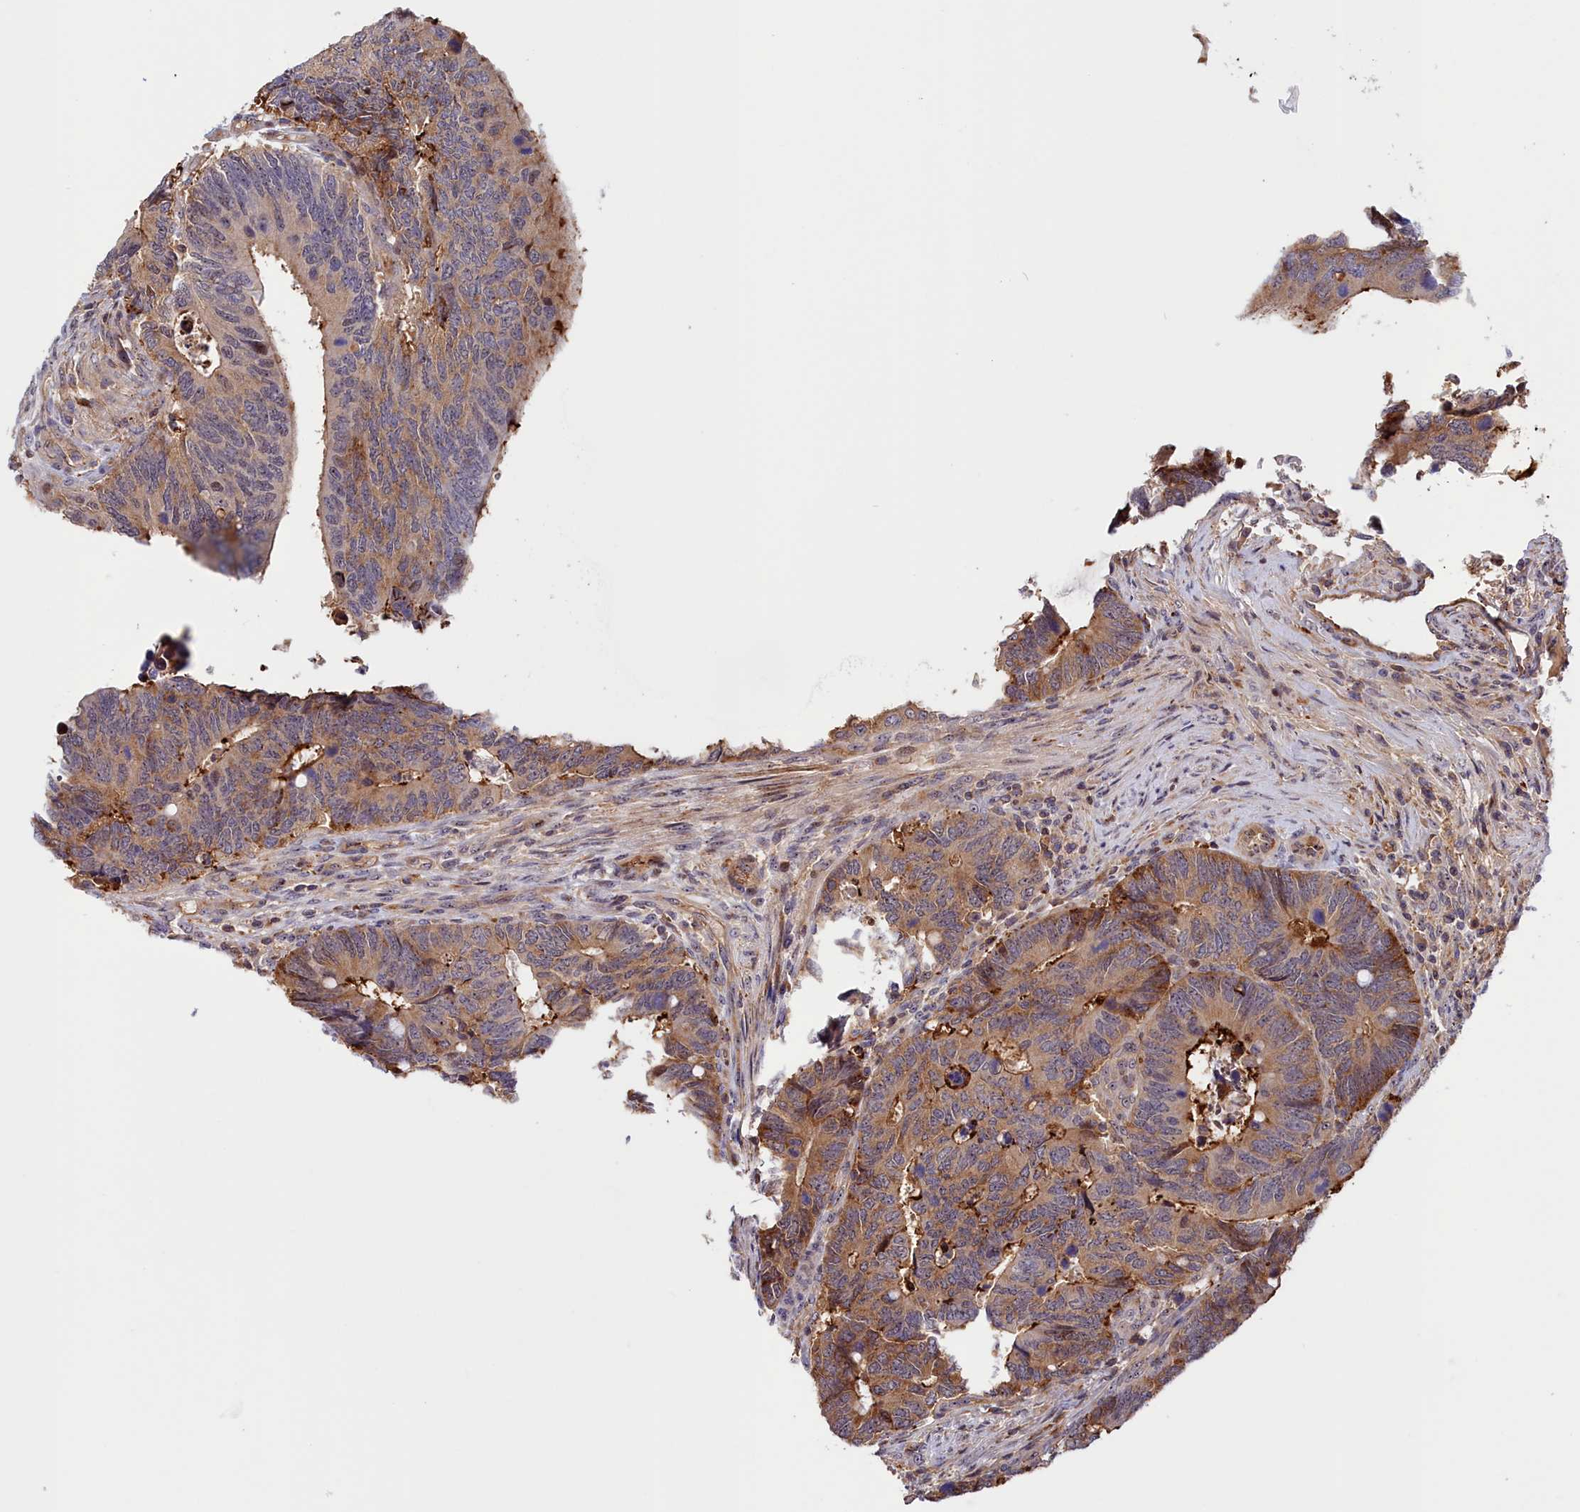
{"staining": {"intensity": "moderate", "quantity": ">75%", "location": "cytoplasmic/membranous"}, "tissue": "colorectal cancer", "cell_type": "Tumor cells", "image_type": "cancer", "snomed": [{"axis": "morphology", "description": "Adenocarcinoma, NOS"}, {"axis": "topography", "description": "Colon"}], "caption": "Colorectal cancer tissue reveals moderate cytoplasmic/membranous positivity in about >75% of tumor cells, visualized by immunohistochemistry. Using DAB (brown) and hematoxylin (blue) stains, captured at high magnification using brightfield microscopy.", "gene": "NEURL4", "patient": {"sex": "male", "age": 87}}